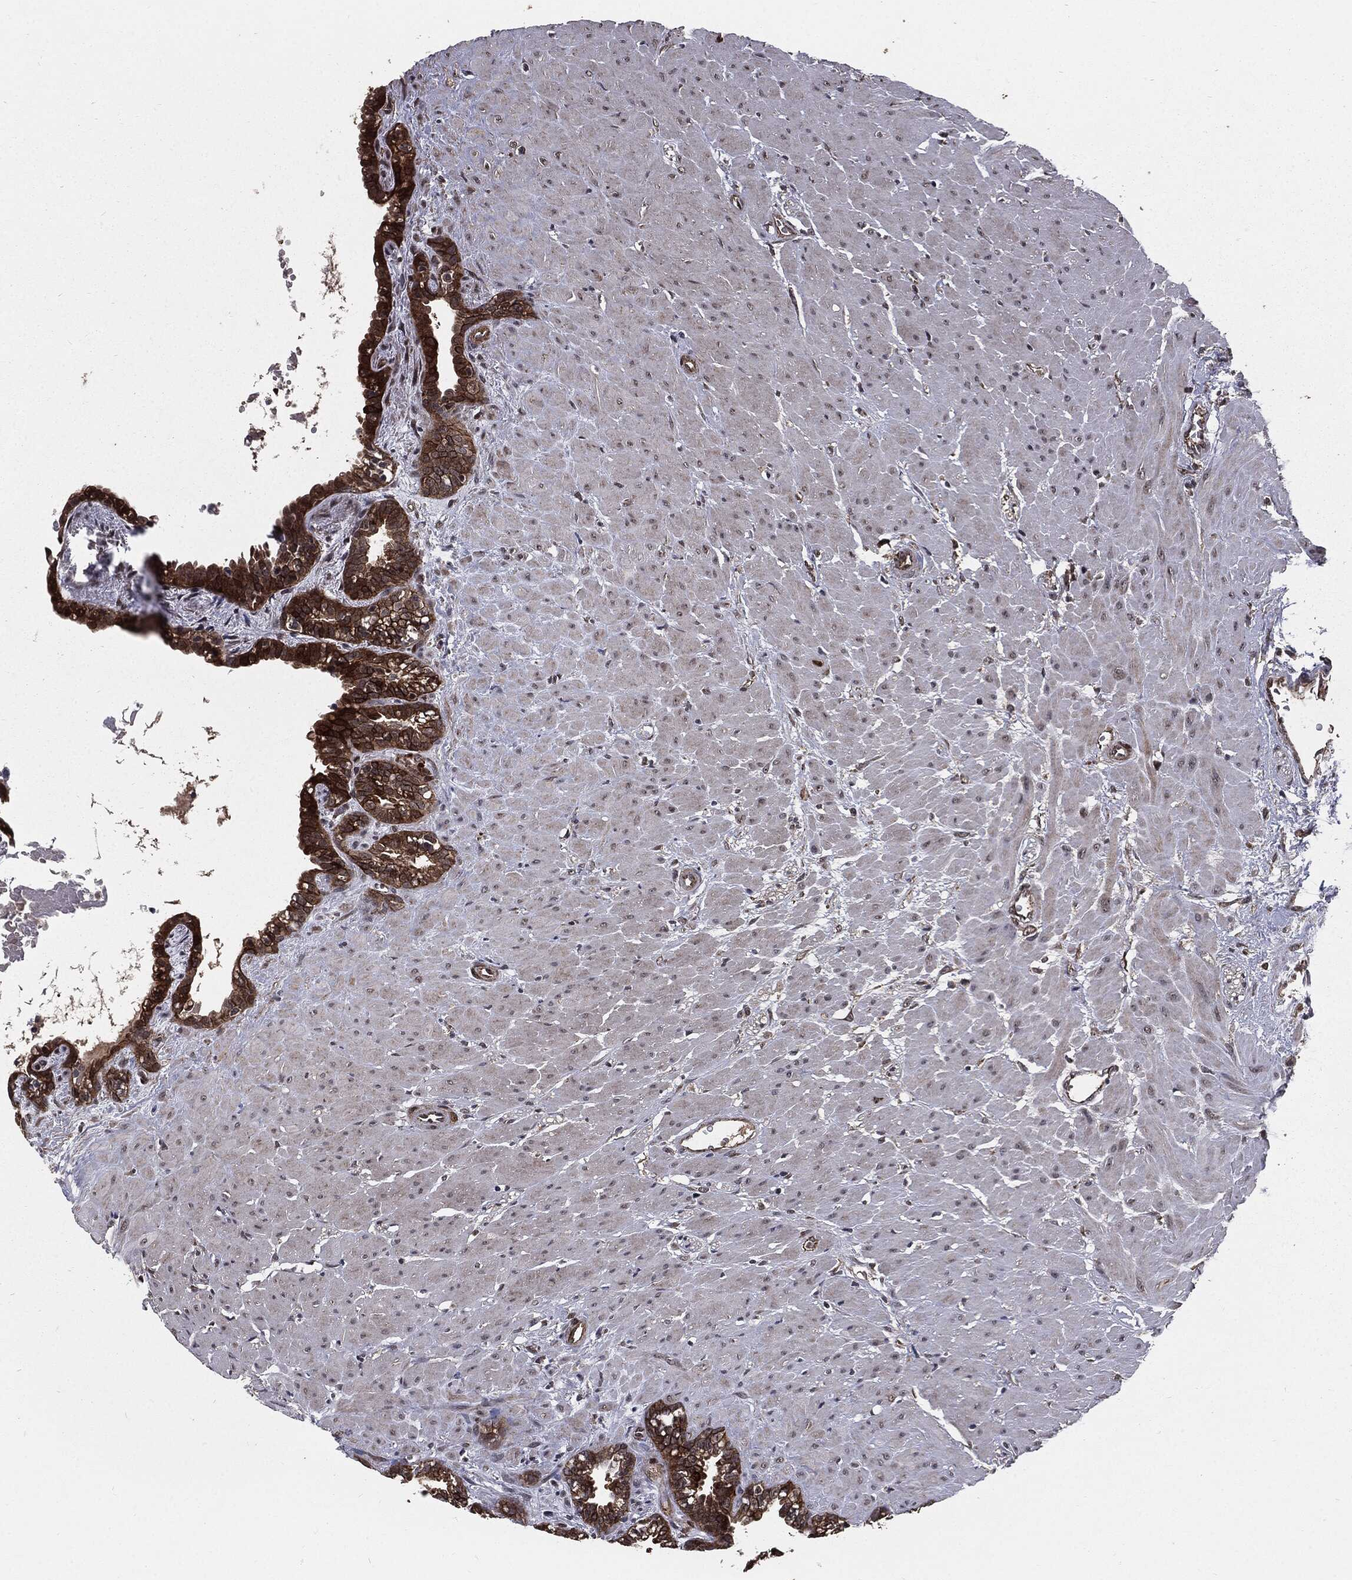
{"staining": {"intensity": "strong", "quantity": ">75%", "location": "cytoplasmic/membranous"}, "tissue": "seminal vesicle", "cell_type": "Glandular cells", "image_type": "normal", "snomed": [{"axis": "morphology", "description": "Normal tissue, NOS"}, {"axis": "morphology", "description": "Urothelial carcinoma, NOS"}, {"axis": "topography", "description": "Urinary bladder"}, {"axis": "topography", "description": "Seminal veicle"}], "caption": "Immunohistochemical staining of normal seminal vesicle exhibits strong cytoplasmic/membranous protein expression in approximately >75% of glandular cells.", "gene": "PTPA", "patient": {"sex": "male", "age": 76}}